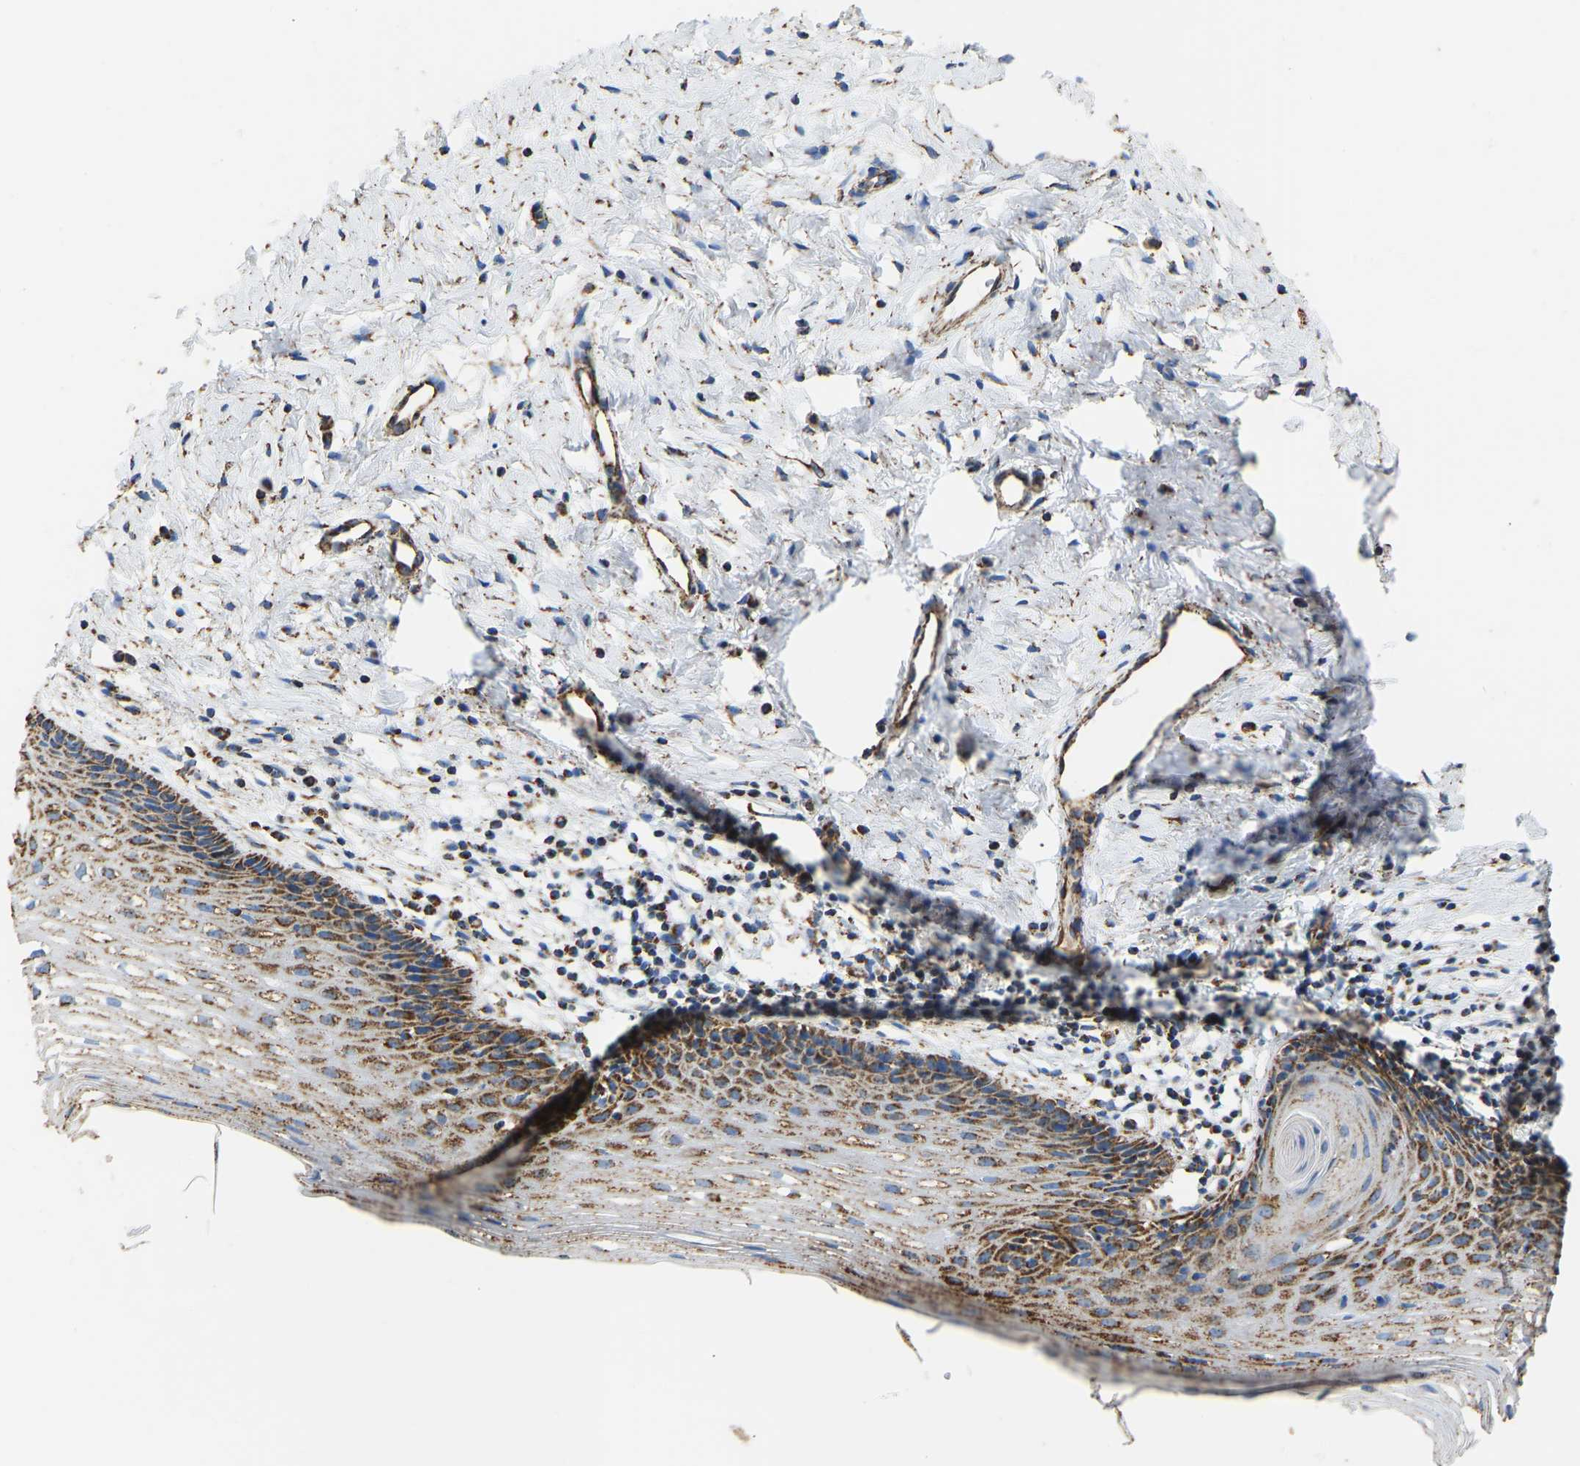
{"staining": {"intensity": "moderate", "quantity": ">75%", "location": "cytoplasmic/membranous"}, "tissue": "cervix", "cell_type": "Glandular cells", "image_type": "normal", "snomed": [{"axis": "morphology", "description": "Normal tissue, NOS"}, {"axis": "topography", "description": "Cervix"}], "caption": "Immunohistochemical staining of unremarkable human cervix exhibits >75% levels of moderate cytoplasmic/membranous protein positivity in approximately >75% of glandular cells.", "gene": "IRX6", "patient": {"sex": "female", "age": 77}}